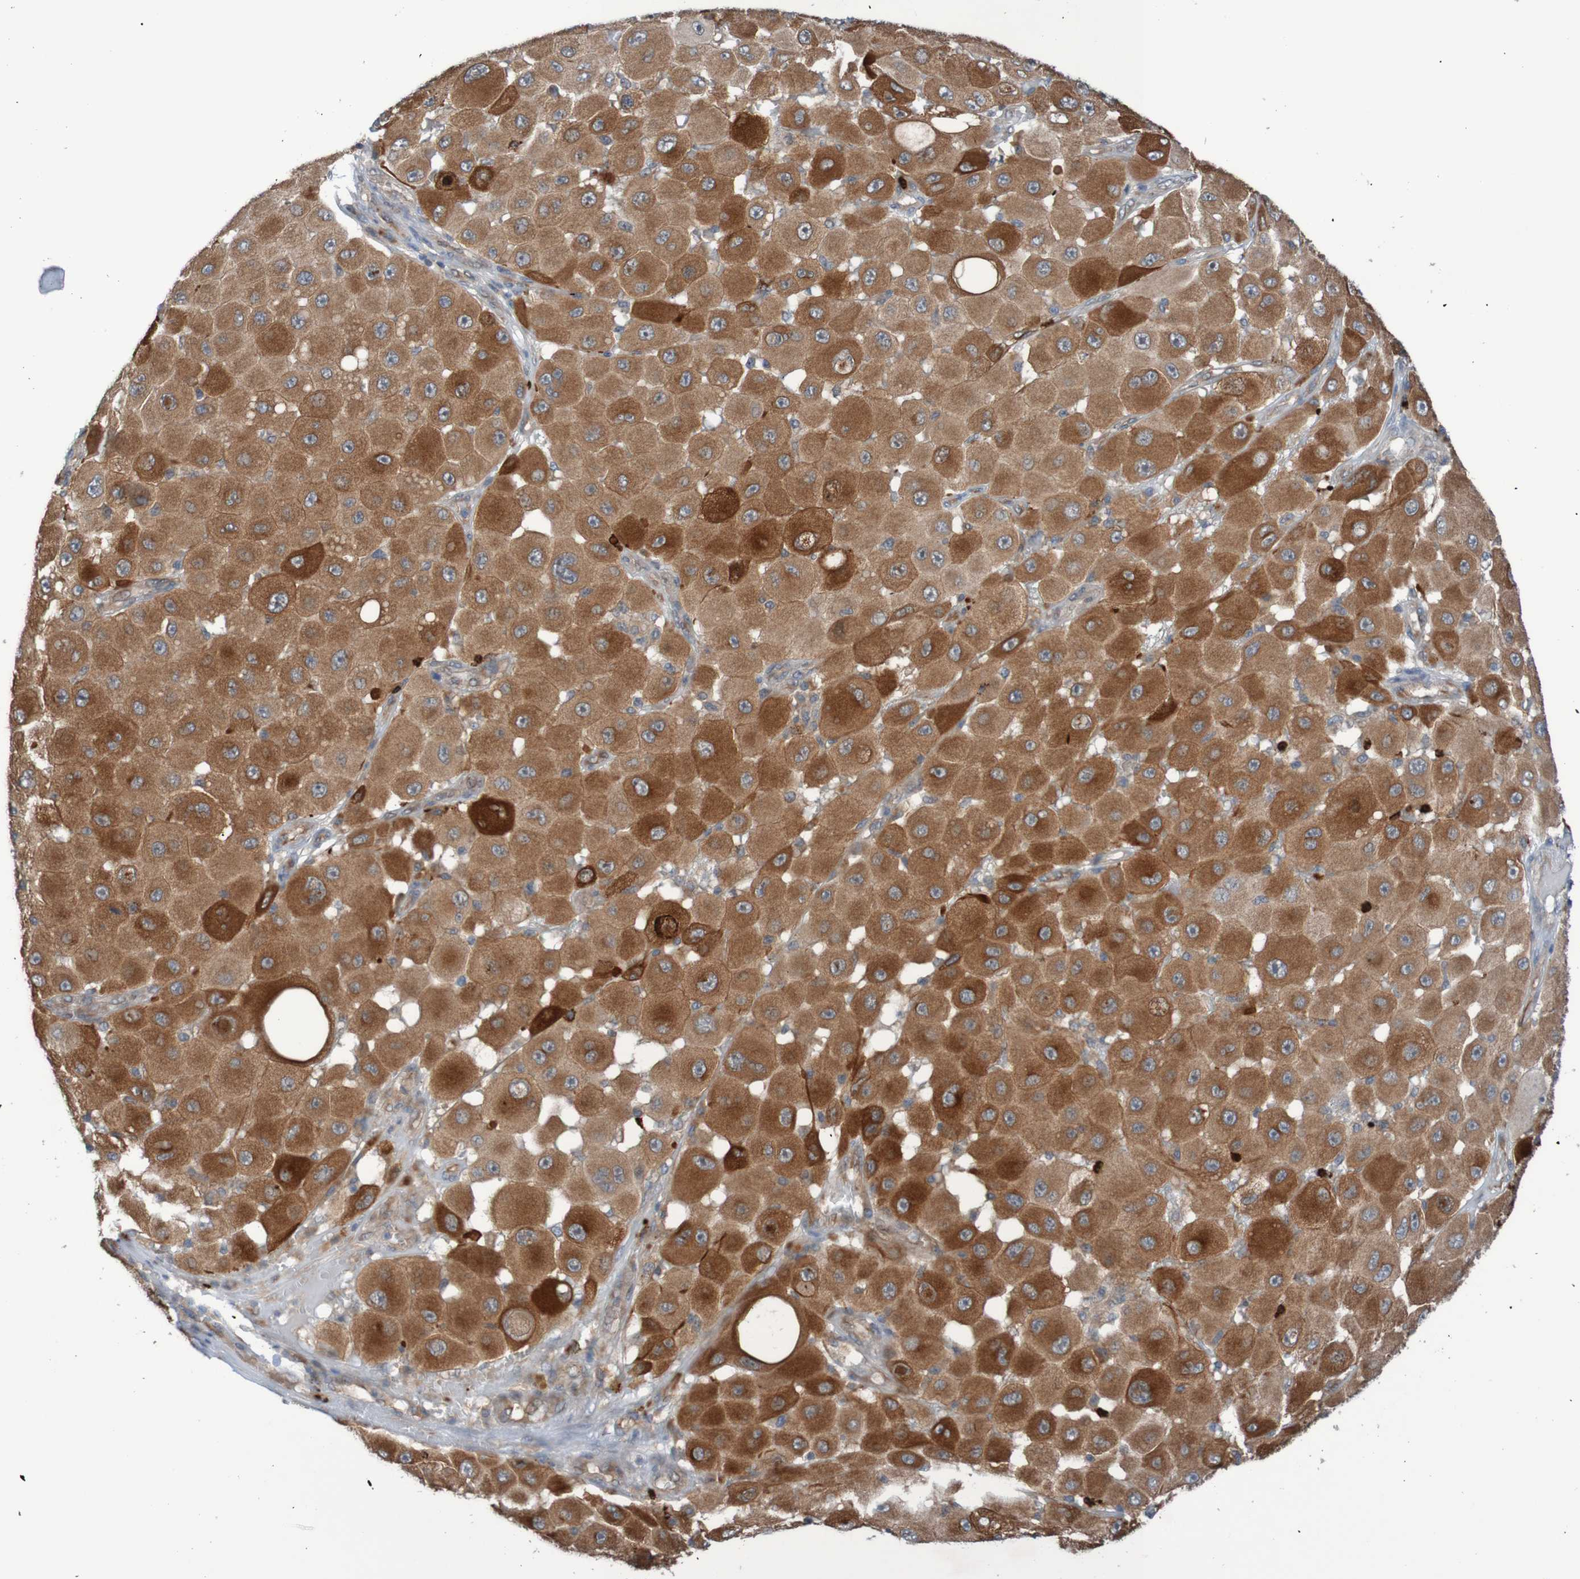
{"staining": {"intensity": "moderate", "quantity": ">75%", "location": "cytoplasmic/membranous"}, "tissue": "melanoma", "cell_type": "Tumor cells", "image_type": "cancer", "snomed": [{"axis": "morphology", "description": "Malignant melanoma, NOS"}, {"axis": "topography", "description": "Skin"}], "caption": "Malignant melanoma was stained to show a protein in brown. There is medium levels of moderate cytoplasmic/membranous positivity in approximately >75% of tumor cells. (DAB (3,3'-diaminobenzidine) IHC with brightfield microscopy, high magnification).", "gene": "ST8SIA6", "patient": {"sex": "female", "age": 81}}